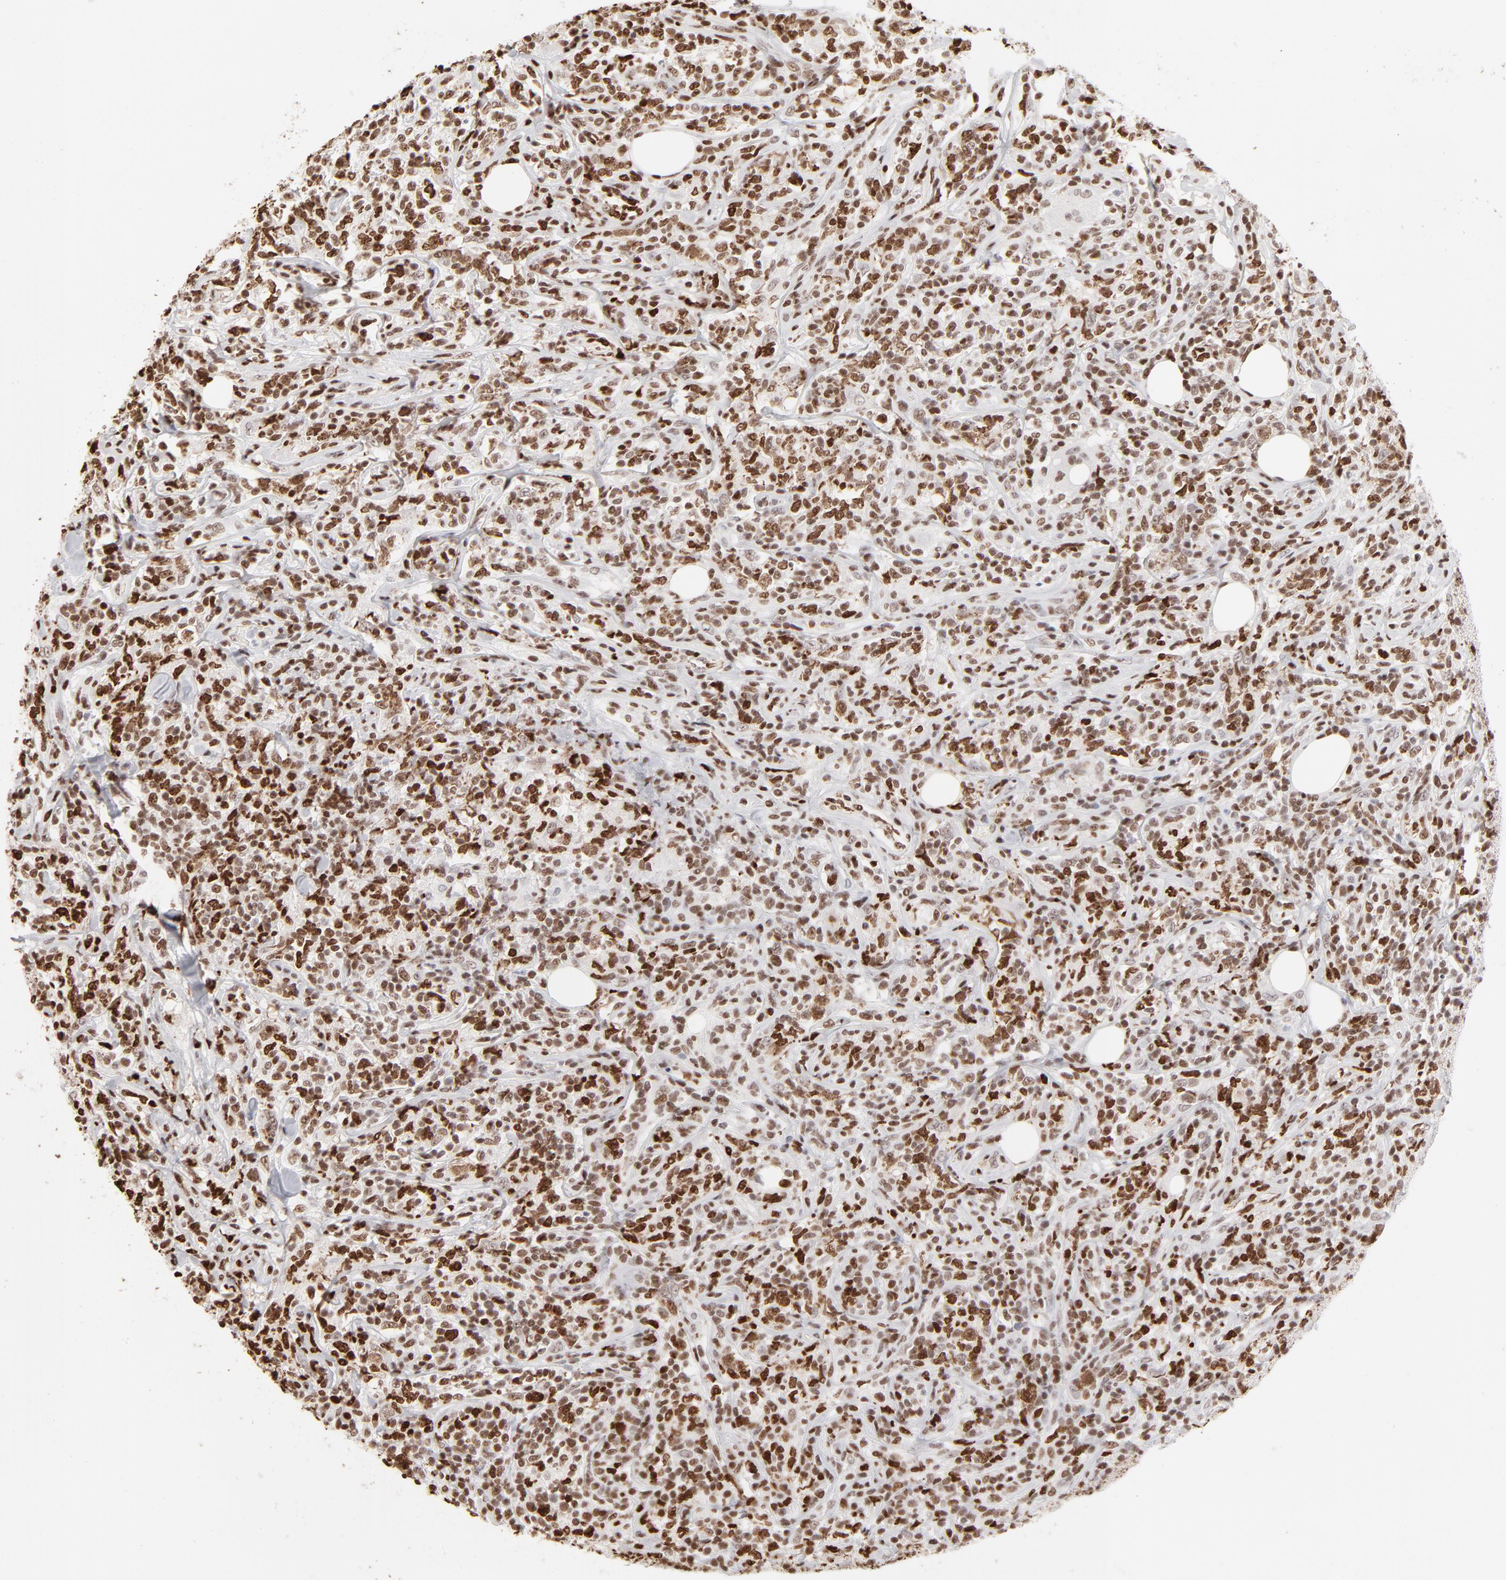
{"staining": {"intensity": "strong", "quantity": ">75%", "location": "nuclear"}, "tissue": "lymphoma", "cell_type": "Tumor cells", "image_type": "cancer", "snomed": [{"axis": "morphology", "description": "Malignant lymphoma, non-Hodgkin's type, High grade"}, {"axis": "topography", "description": "Lymph node"}], "caption": "Immunohistochemical staining of high-grade malignant lymphoma, non-Hodgkin's type displays high levels of strong nuclear positivity in approximately >75% of tumor cells.", "gene": "PARP1", "patient": {"sex": "female", "age": 84}}